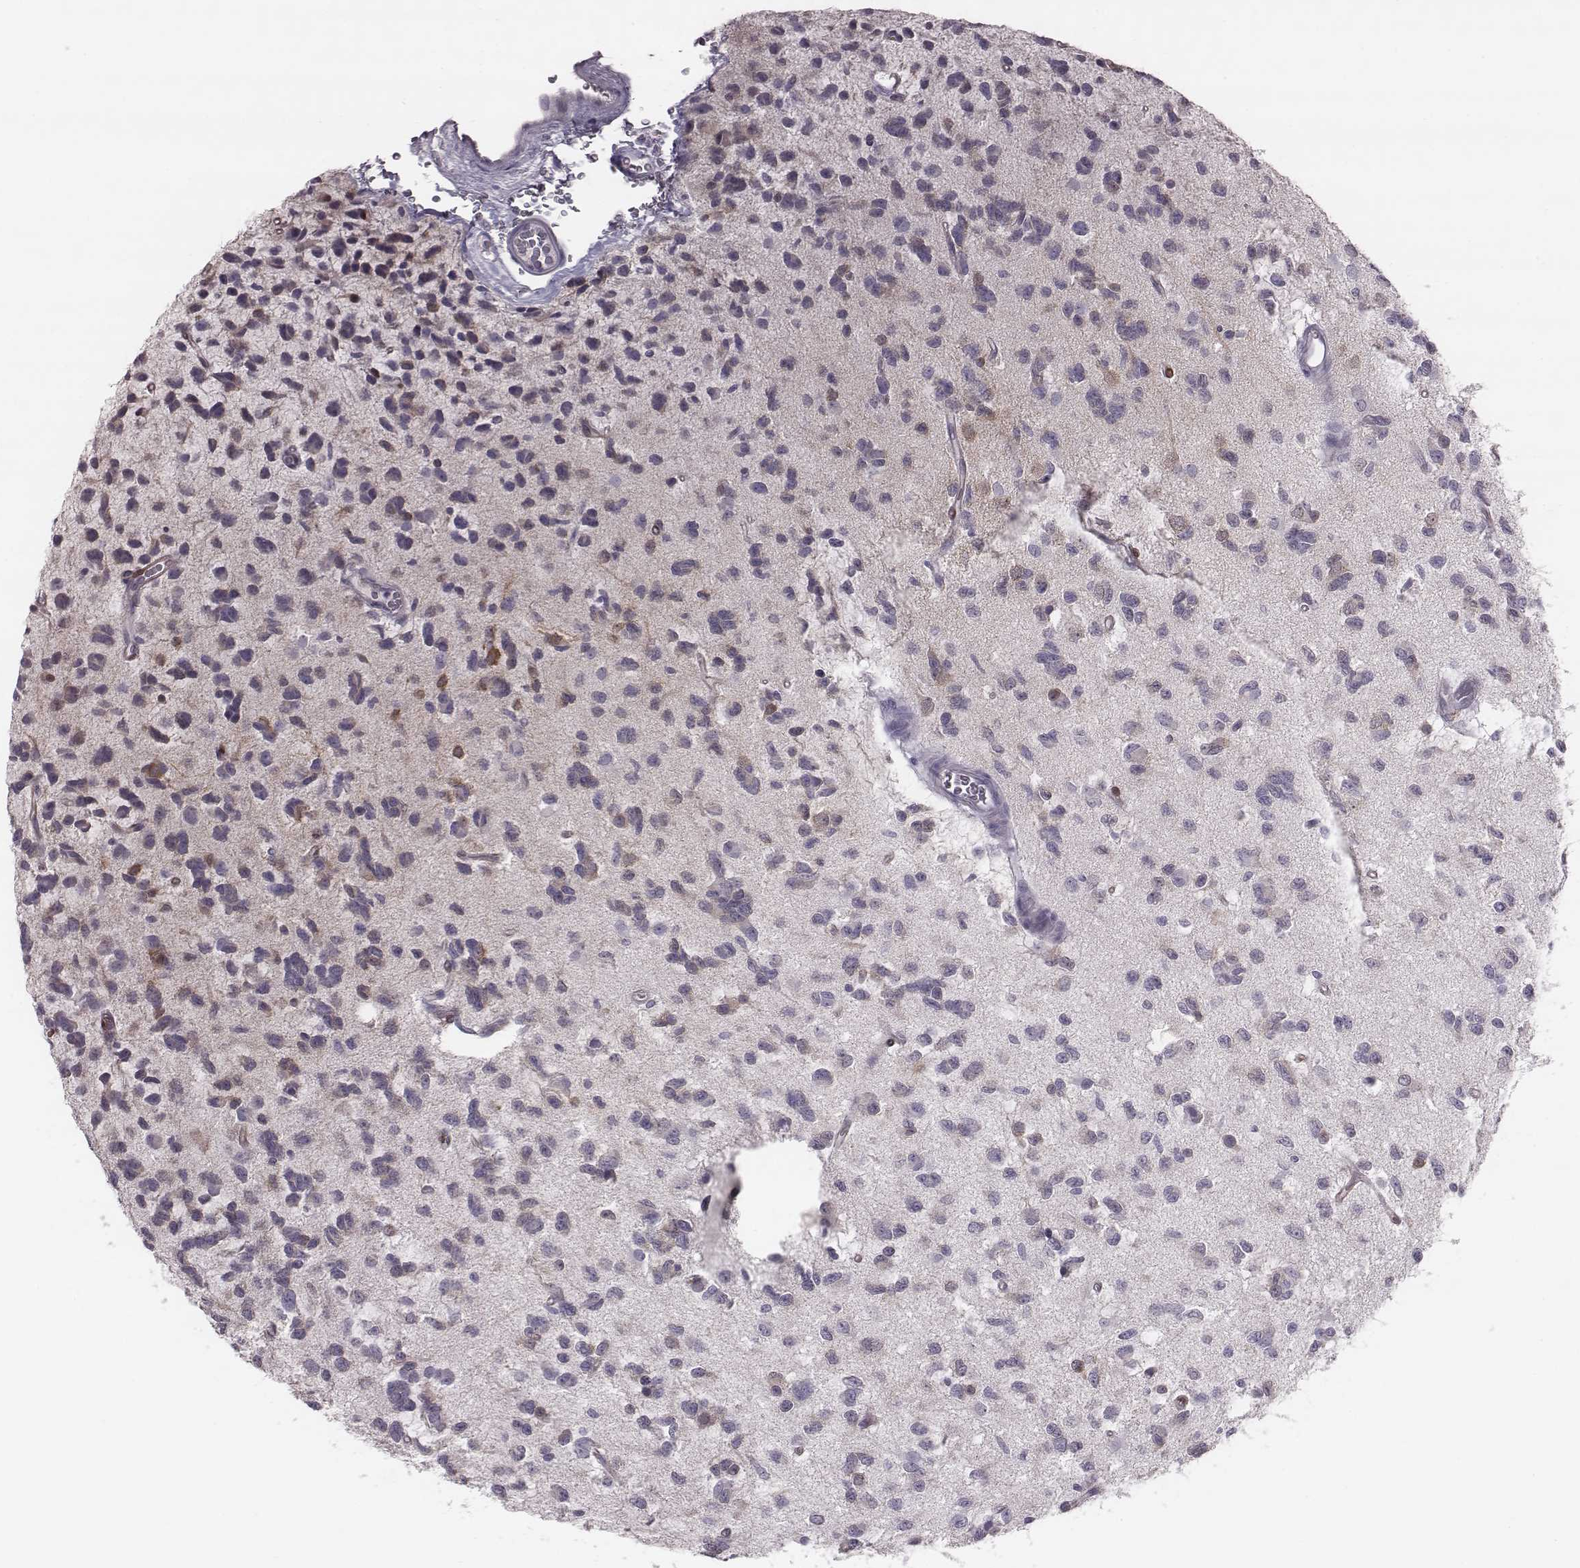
{"staining": {"intensity": "weak", "quantity": "<25%", "location": "cytoplasmic/membranous"}, "tissue": "glioma", "cell_type": "Tumor cells", "image_type": "cancer", "snomed": [{"axis": "morphology", "description": "Glioma, malignant, Low grade"}, {"axis": "topography", "description": "Brain"}], "caption": "Protein analysis of glioma reveals no significant positivity in tumor cells. (Brightfield microscopy of DAB (3,3'-diaminobenzidine) immunohistochemistry at high magnification).", "gene": "PDE8B", "patient": {"sex": "female", "age": 45}}